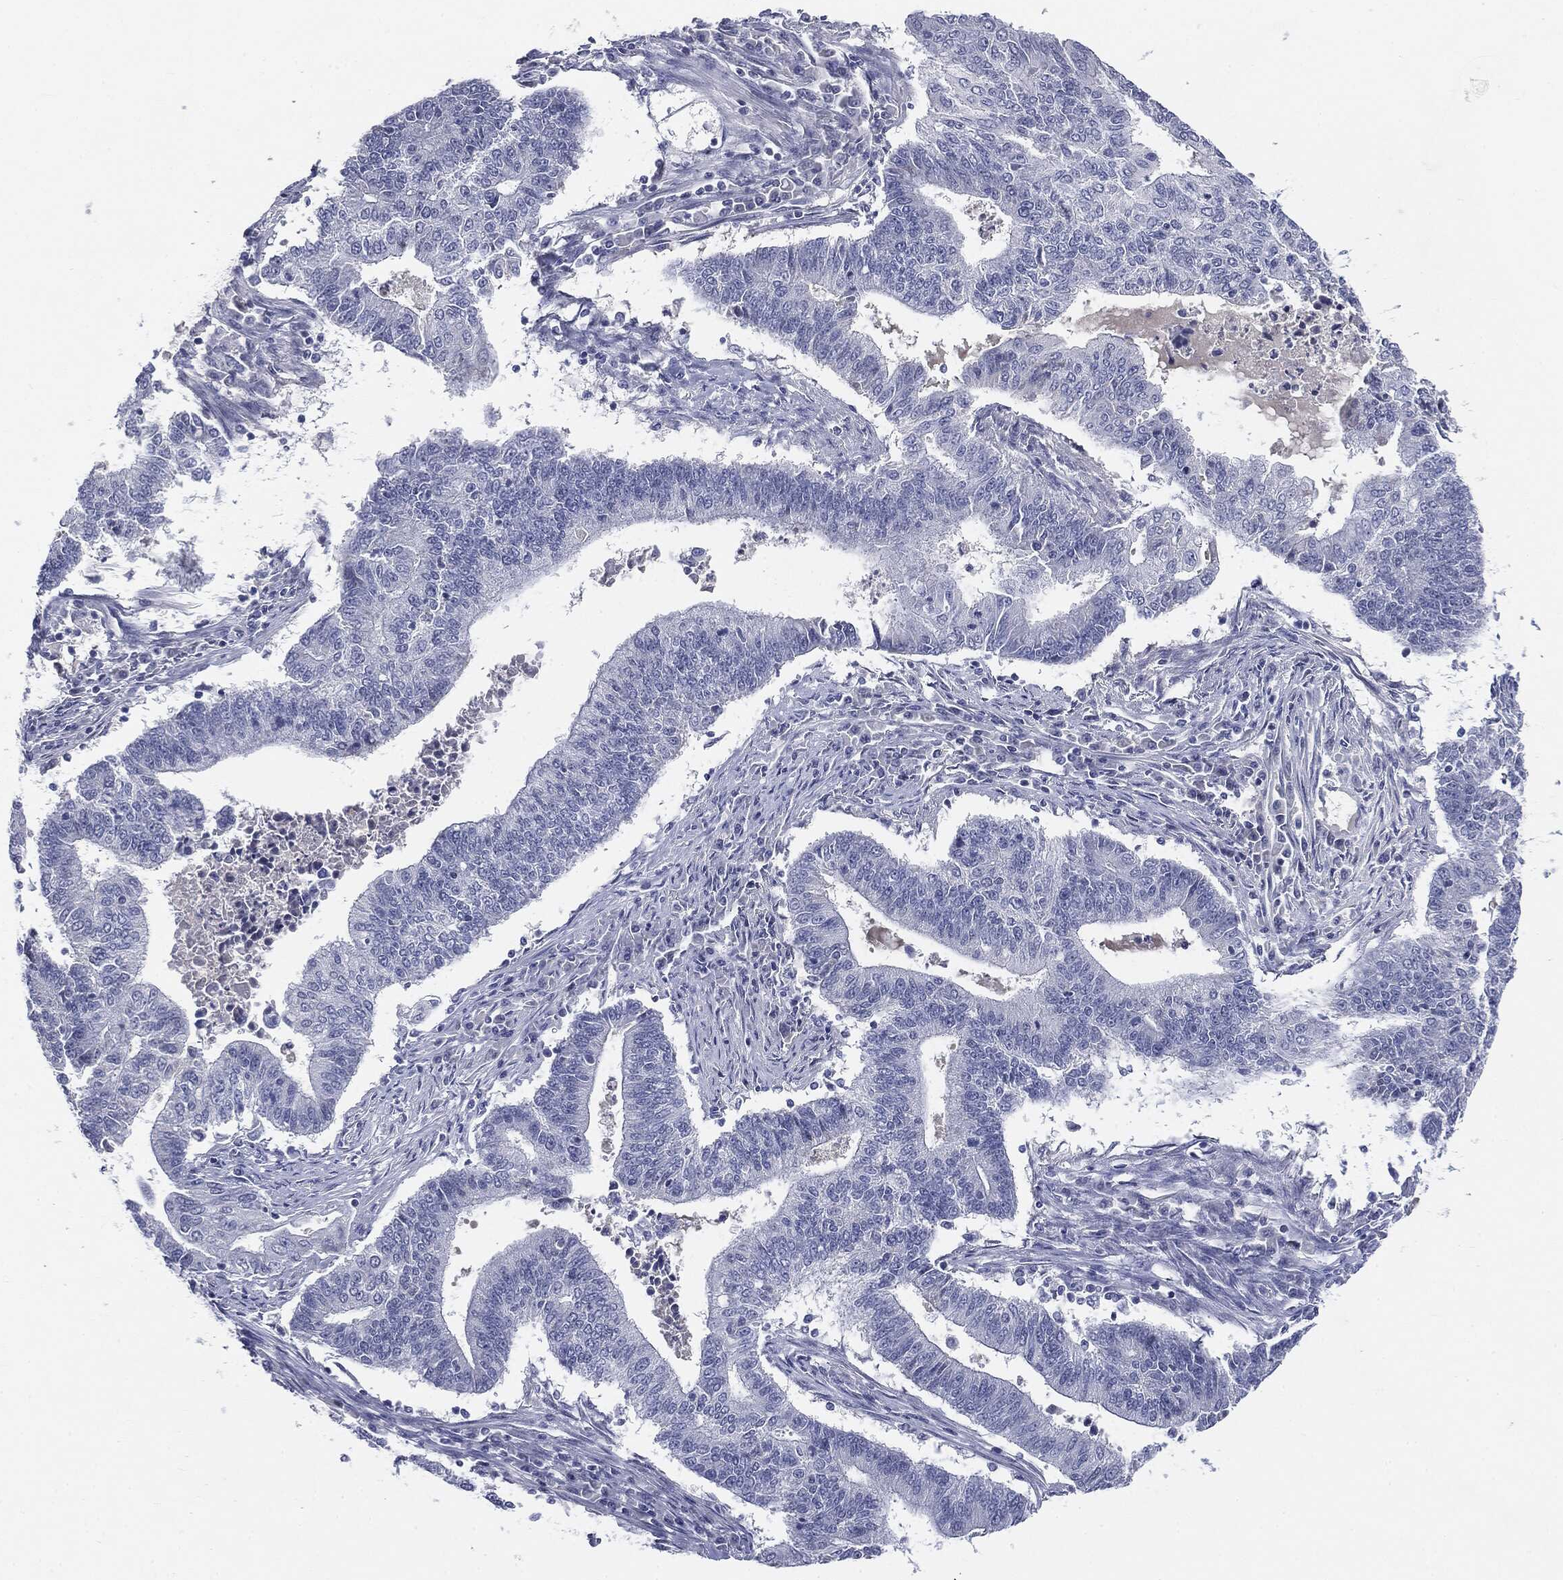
{"staining": {"intensity": "negative", "quantity": "none", "location": "none"}, "tissue": "endometrial cancer", "cell_type": "Tumor cells", "image_type": "cancer", "snomed": [{"axis": "morphology", "description": "Adenocarcinoma, NOS"}, {"axis": "topography", "description": "Uterus"}, {"axis": "topography", "description": "Endometrium"}], "caption": "The micrograph demonstrates no significant staining in tumor cells of adenocarcinoma (endometrial).", "gene": "CGB1", "patient": {"sex": "female", "age": 54}}